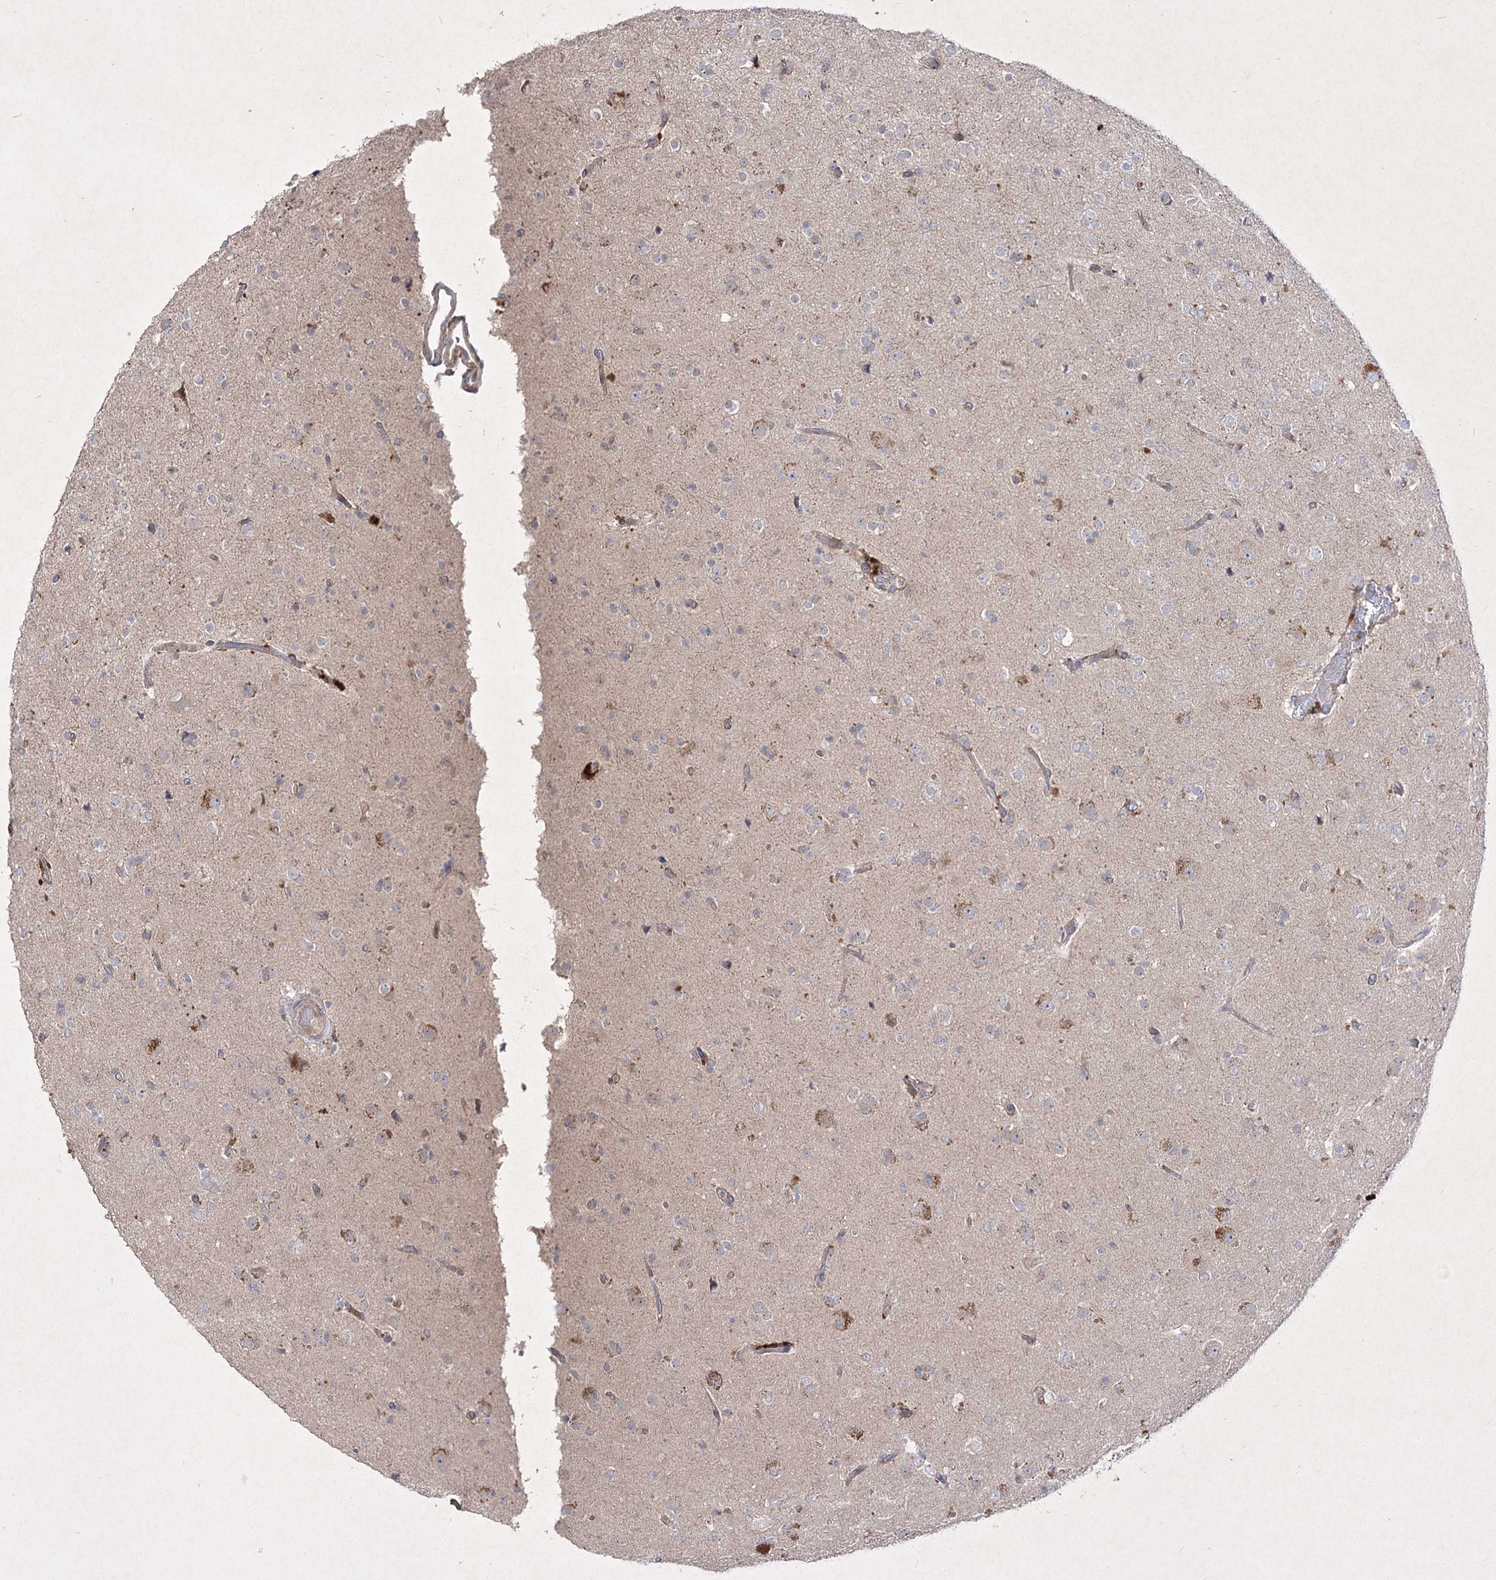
{"staining": {"intensity": "negative", "quantity": "none", "location": "none"}, "tissue": "glioma", "cell_type": "Tumor cells", "image_type": "cancer", "snomed": [{"axis": "morphology", "description": "Glioma, malignant, Low grade"}, {"axis": "topography", "description": "Brain"}], "caption": "A high-resolution image shows IHC staining of glioma, which reveals no significant positivity in tumor cells.", "gene": "CIB2", "patient": {"sex": "male", "age": 65}}